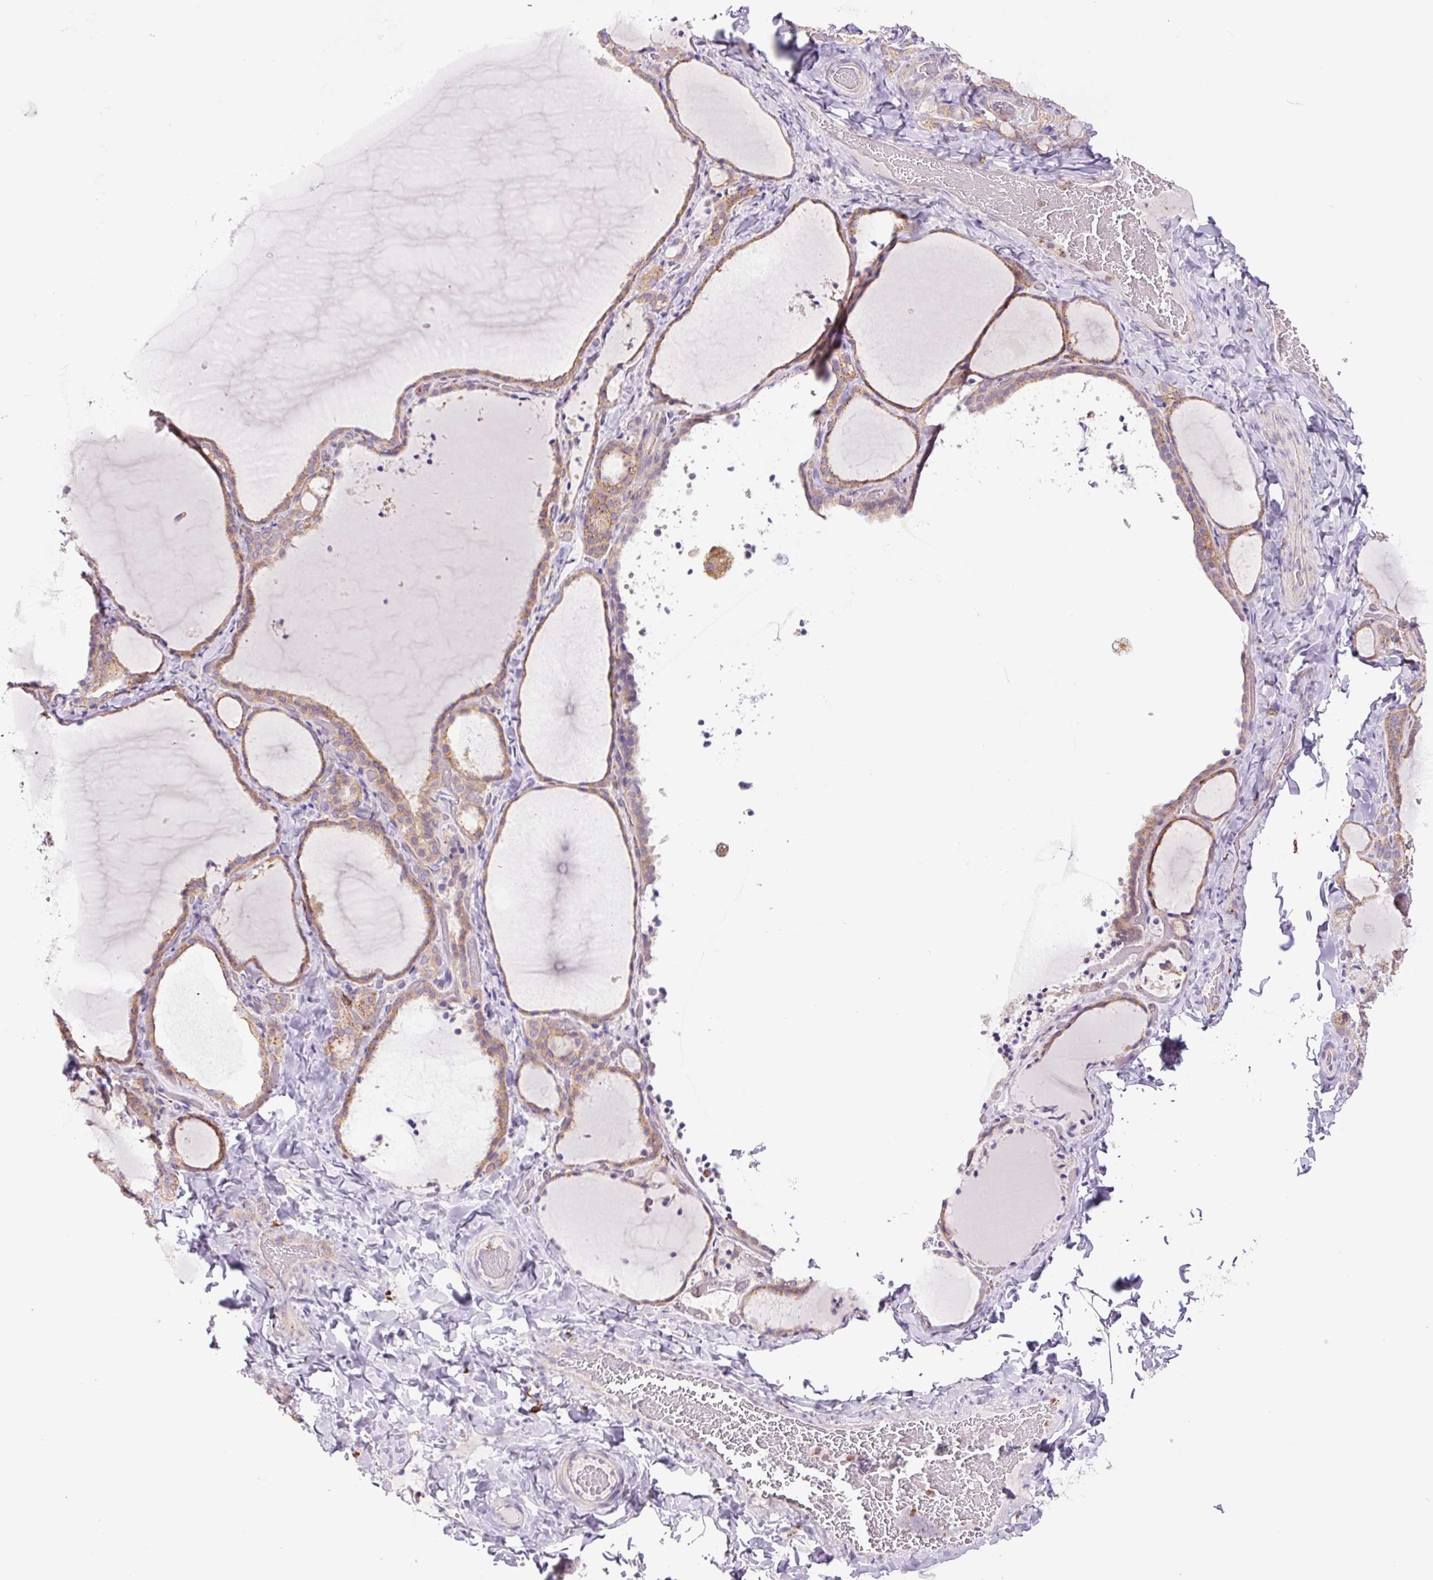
{"staining": {"intensity": "moderate", "quantity": "<25%", "location": "cytoplasmic/membranous"}, "tissue": "thyroid gland", "cell_type": "Glandular cells", "image_type": "normal", "snomed": [{"axis": "morphology", "description": "Normal tissue, NOS"}, {"axis": "topography", "description": "Thyroid gland"}], "caption": "Protein analysis of normal thyroid gland exhibits moderate cytoplasmic/membranous staining in about <25% of glandular cells.", "gene": "SH2D6", "patient": {"sex": "female", "age": 22}}